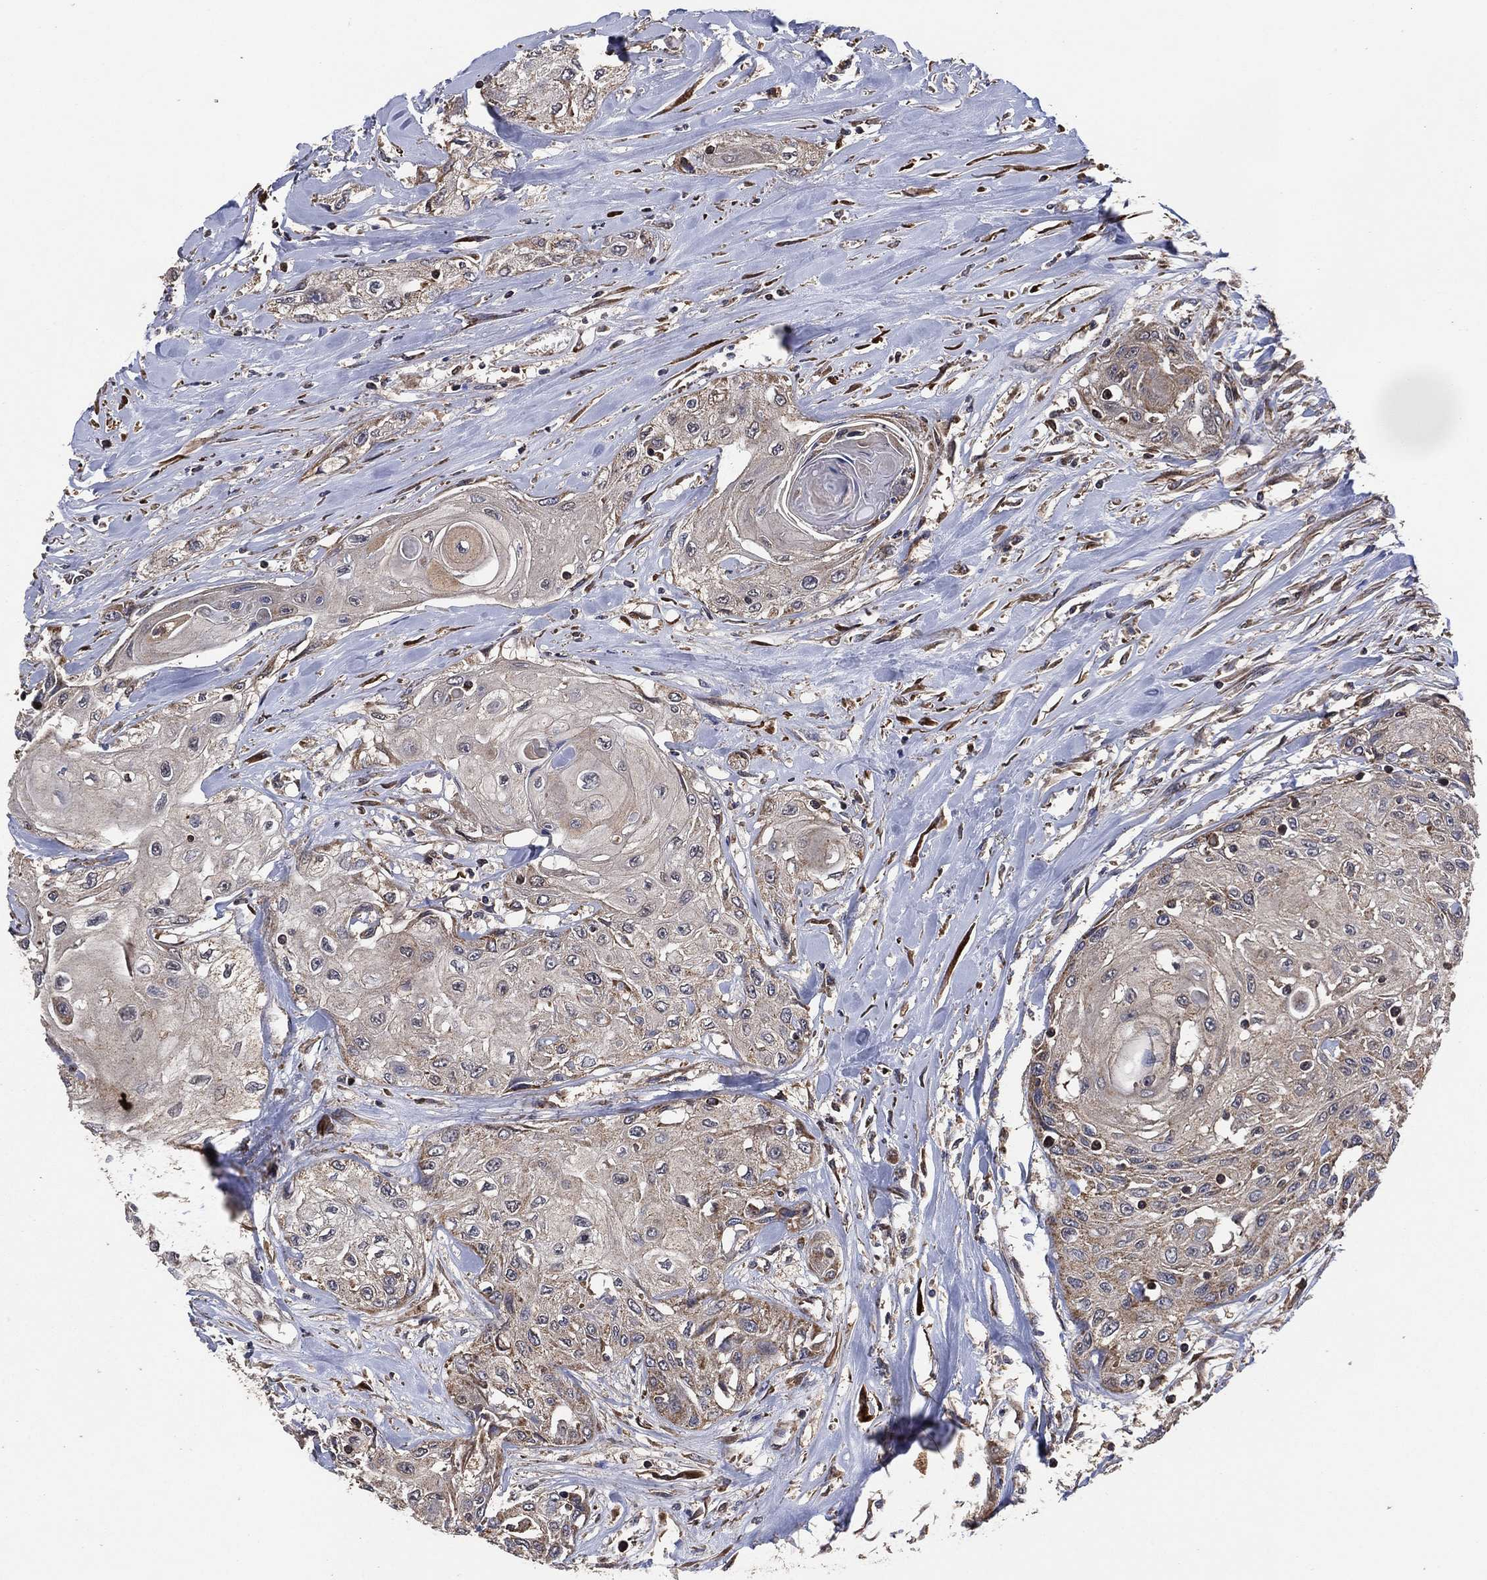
{"staining": {"intensity": "weak", "quantity": "25%-75%", "location": "cytoplasmic/membranous"}, "tissue": "head and neck cancer", "cell_type": "Tumor cells", "image_type": "cancer", "snomed": [{"axis": "morphology", "description": "Normal tissue, NOS"}, {"axis": "morphology", "description": "Squamous cell carcinoma, NOS"}, {"axis": "topography", "description": "Oral tissue"}, {"axis": "topography", "description": "Peripheral nerve tissue"}, {"axis": "topography", "description": "Head-Neck"}], "caption": "A micrograph of human head and neck cancer (squamous cell carcinoma) stained for a protein exhibits weak cytoplasmic/membranous brown staining in tumor cells.", "gene": "LIMD1", "patient": {"sex": "female", "age": 59}}